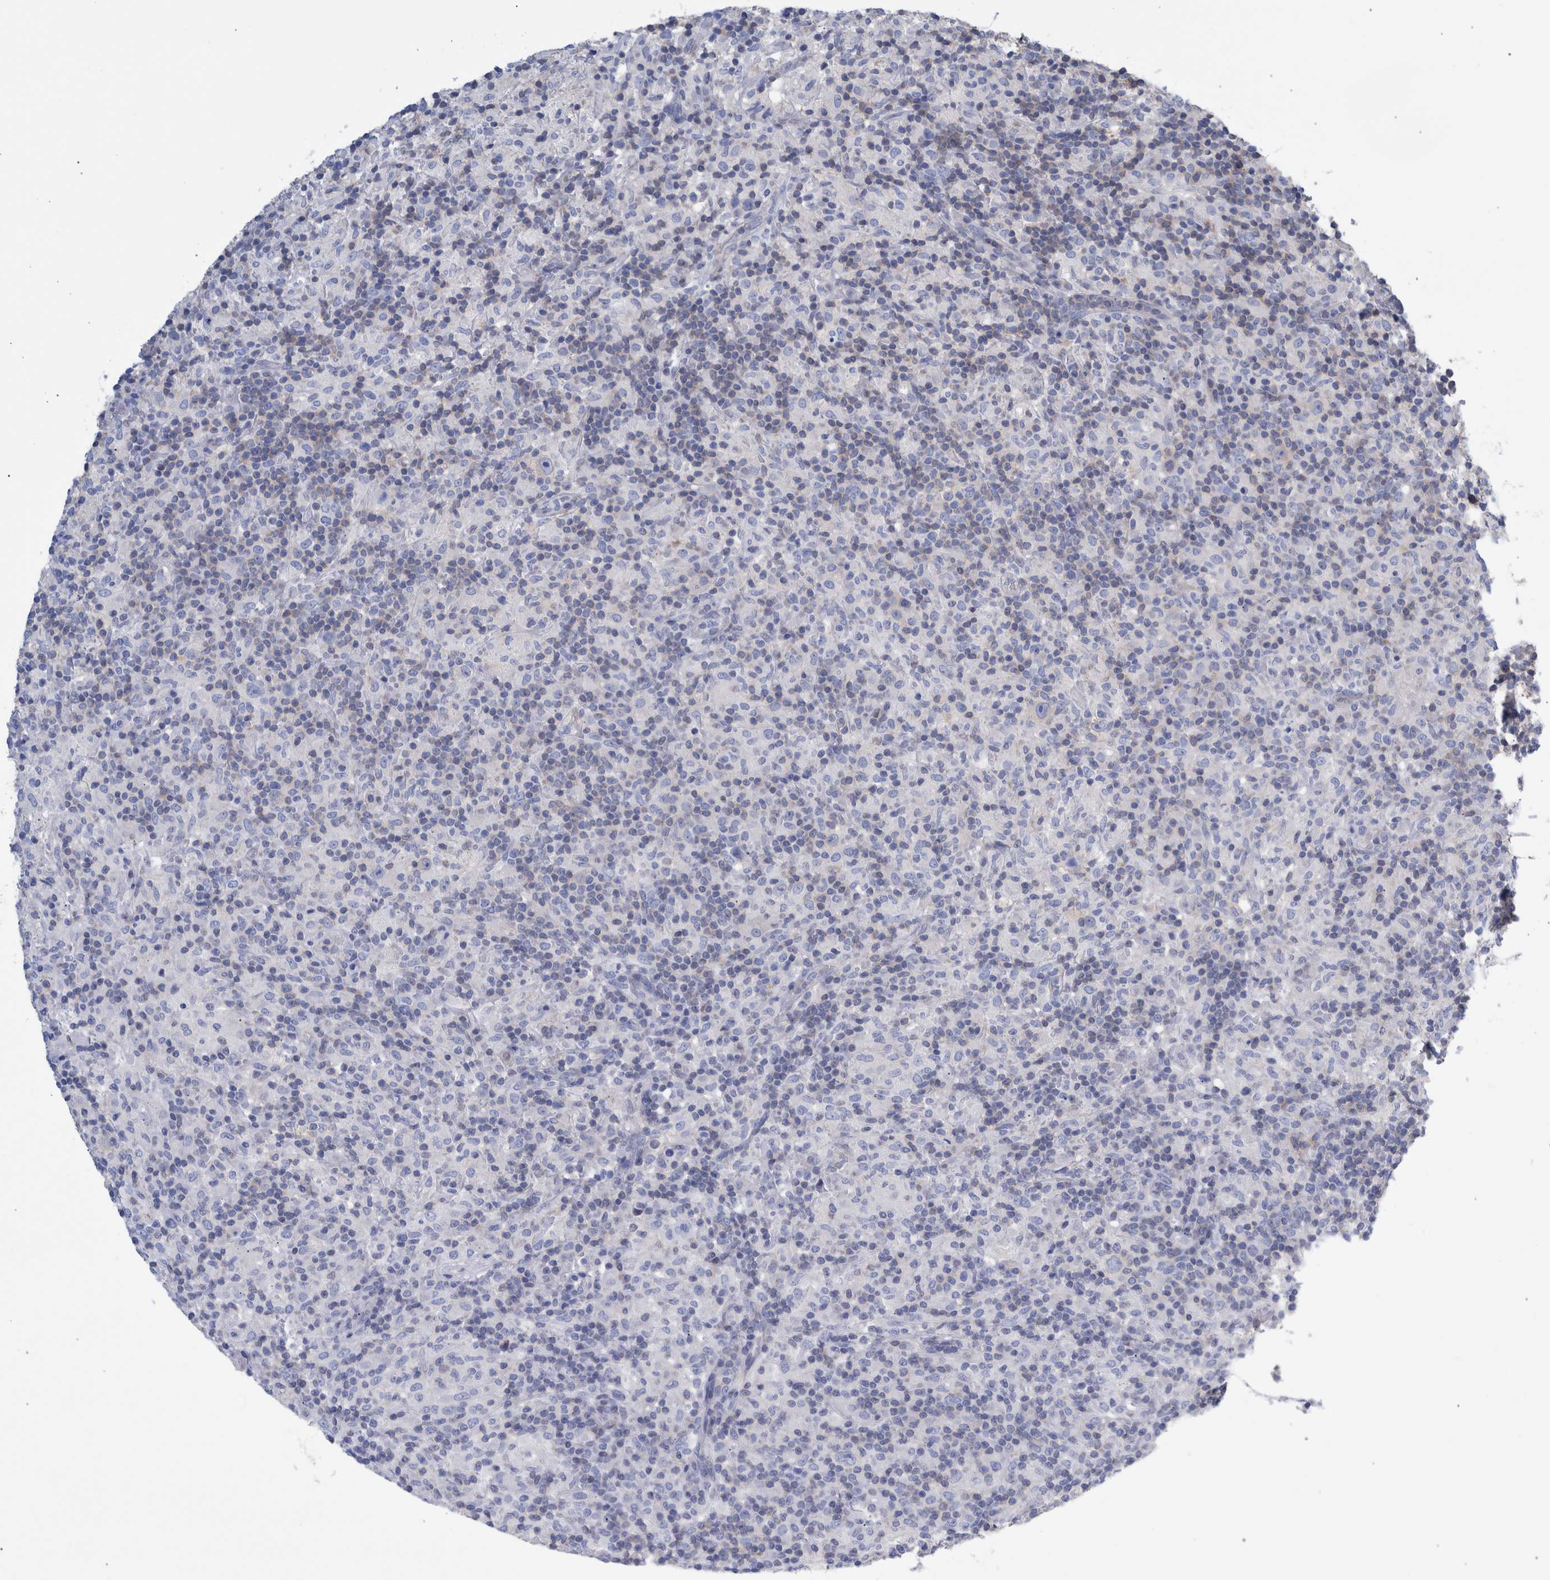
{"staining": {"intensity": "negative", "quantity": "none", "location": "none"}, "tissue": "lymphoma", "cell_type": "Tumor cells", "image_type": "cancer", "snomed": [{"axis": "morphology", "description": "Hodgkin's disease, NOS"}, {"axis": "topography", "description": "Lymph node"}], "caption": "Tumor cells show no significant protein staining in Hodgkin's disease. (Stains: DAB (3,3'-diaminobenzidine) IHC with hematoxylin counter stain, Microscopy: brightfield microscopy at high magnification).", "gene": "PPP3CC", "patient": {"sex": "male", "age": 70}}